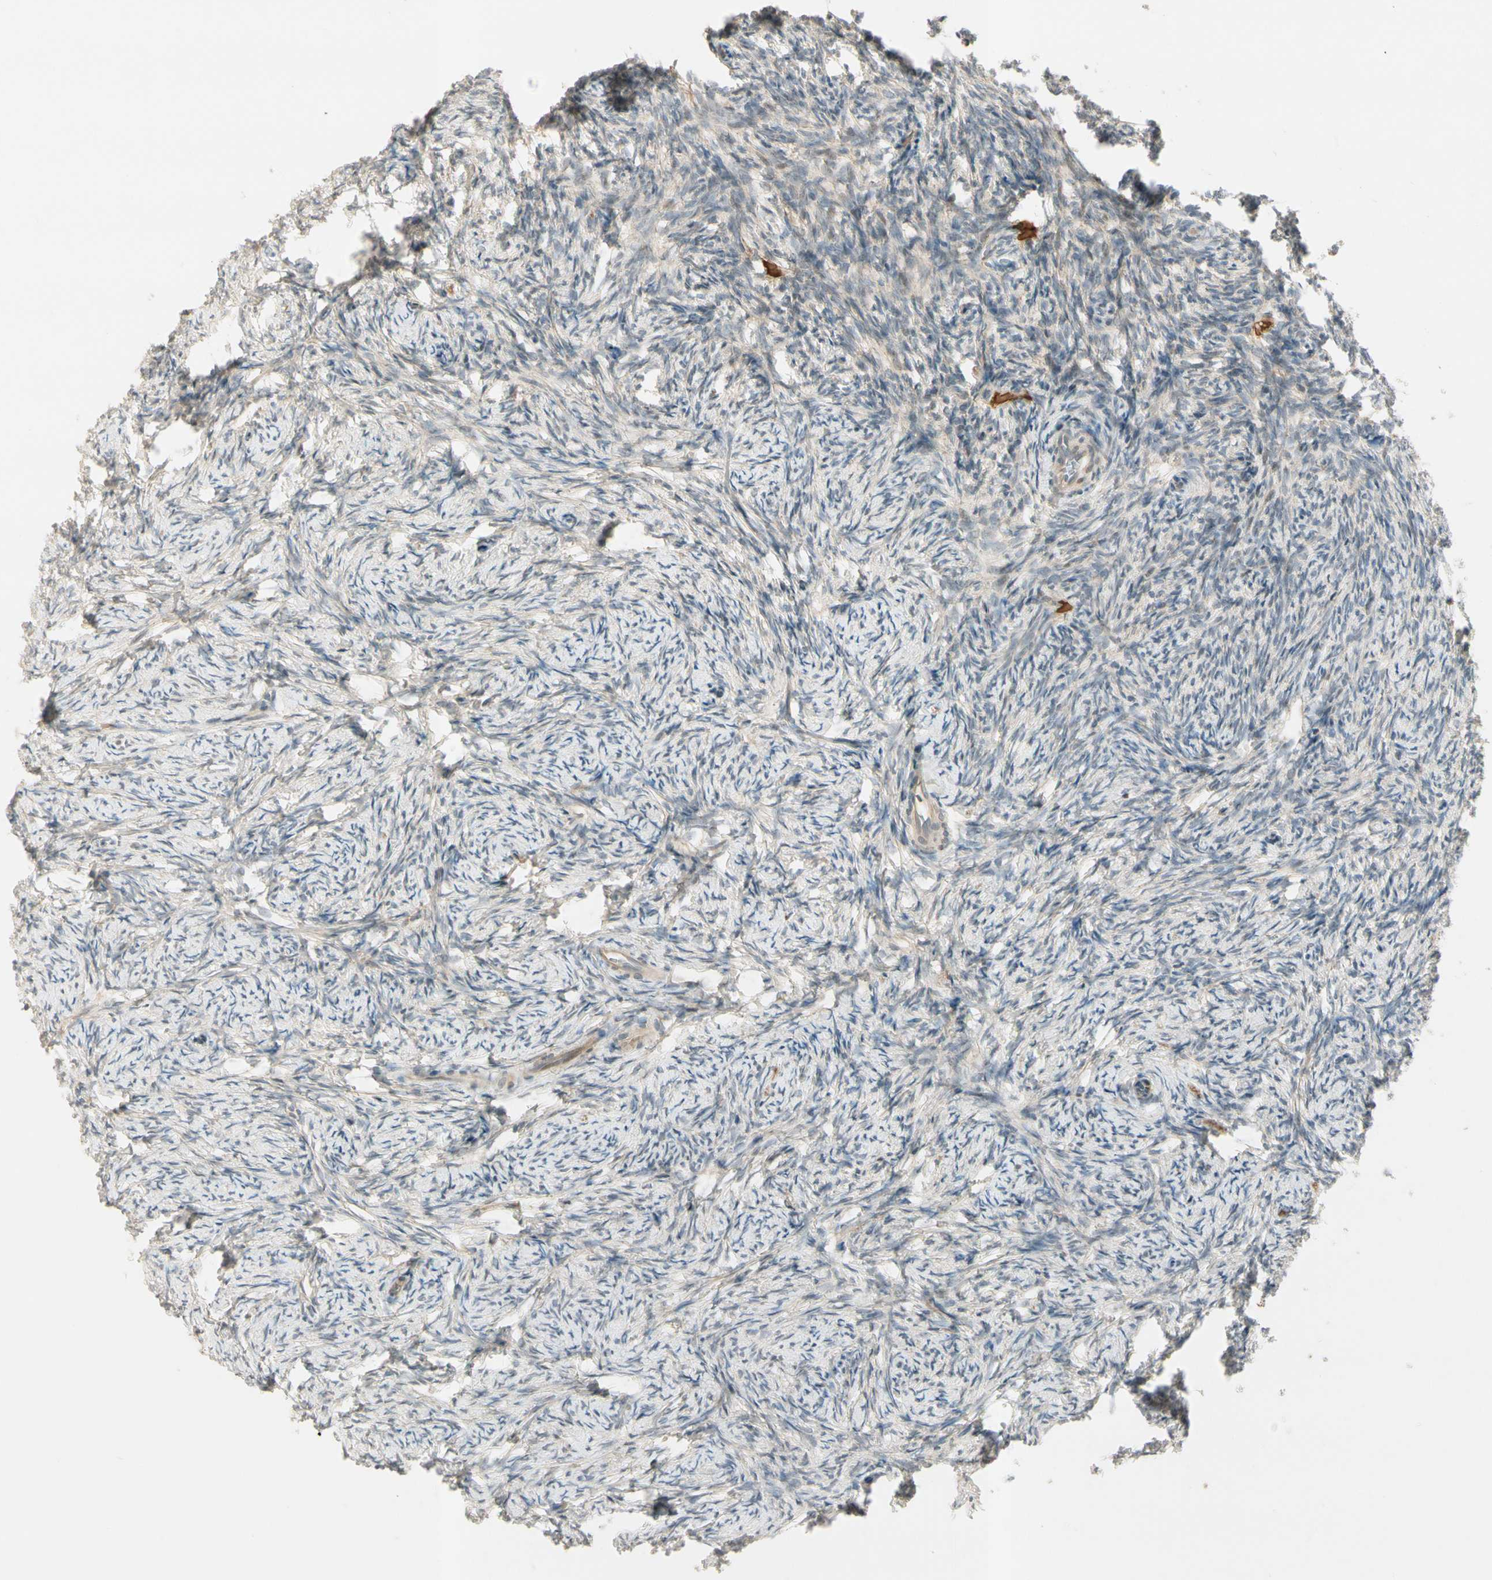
{"staining": {"intensity": "weak", "quantity": "<25%", "location": "cytoplasmic/membranous,nuclear"}, "tissue": "ovary", "cell_type": "Ovarian stroma cells", "image_type": "normal", "snomed": [{"axis": "morphology", "description": "Normal tissue, NOS"}, {"axis": "topography", "description": "Ovary"}], "caption": "The image reveals no significant positivity in ovarian stroma cells of ovary.", "gene": "ICAM5", "patient": {"sex": "female", "age": 60}}